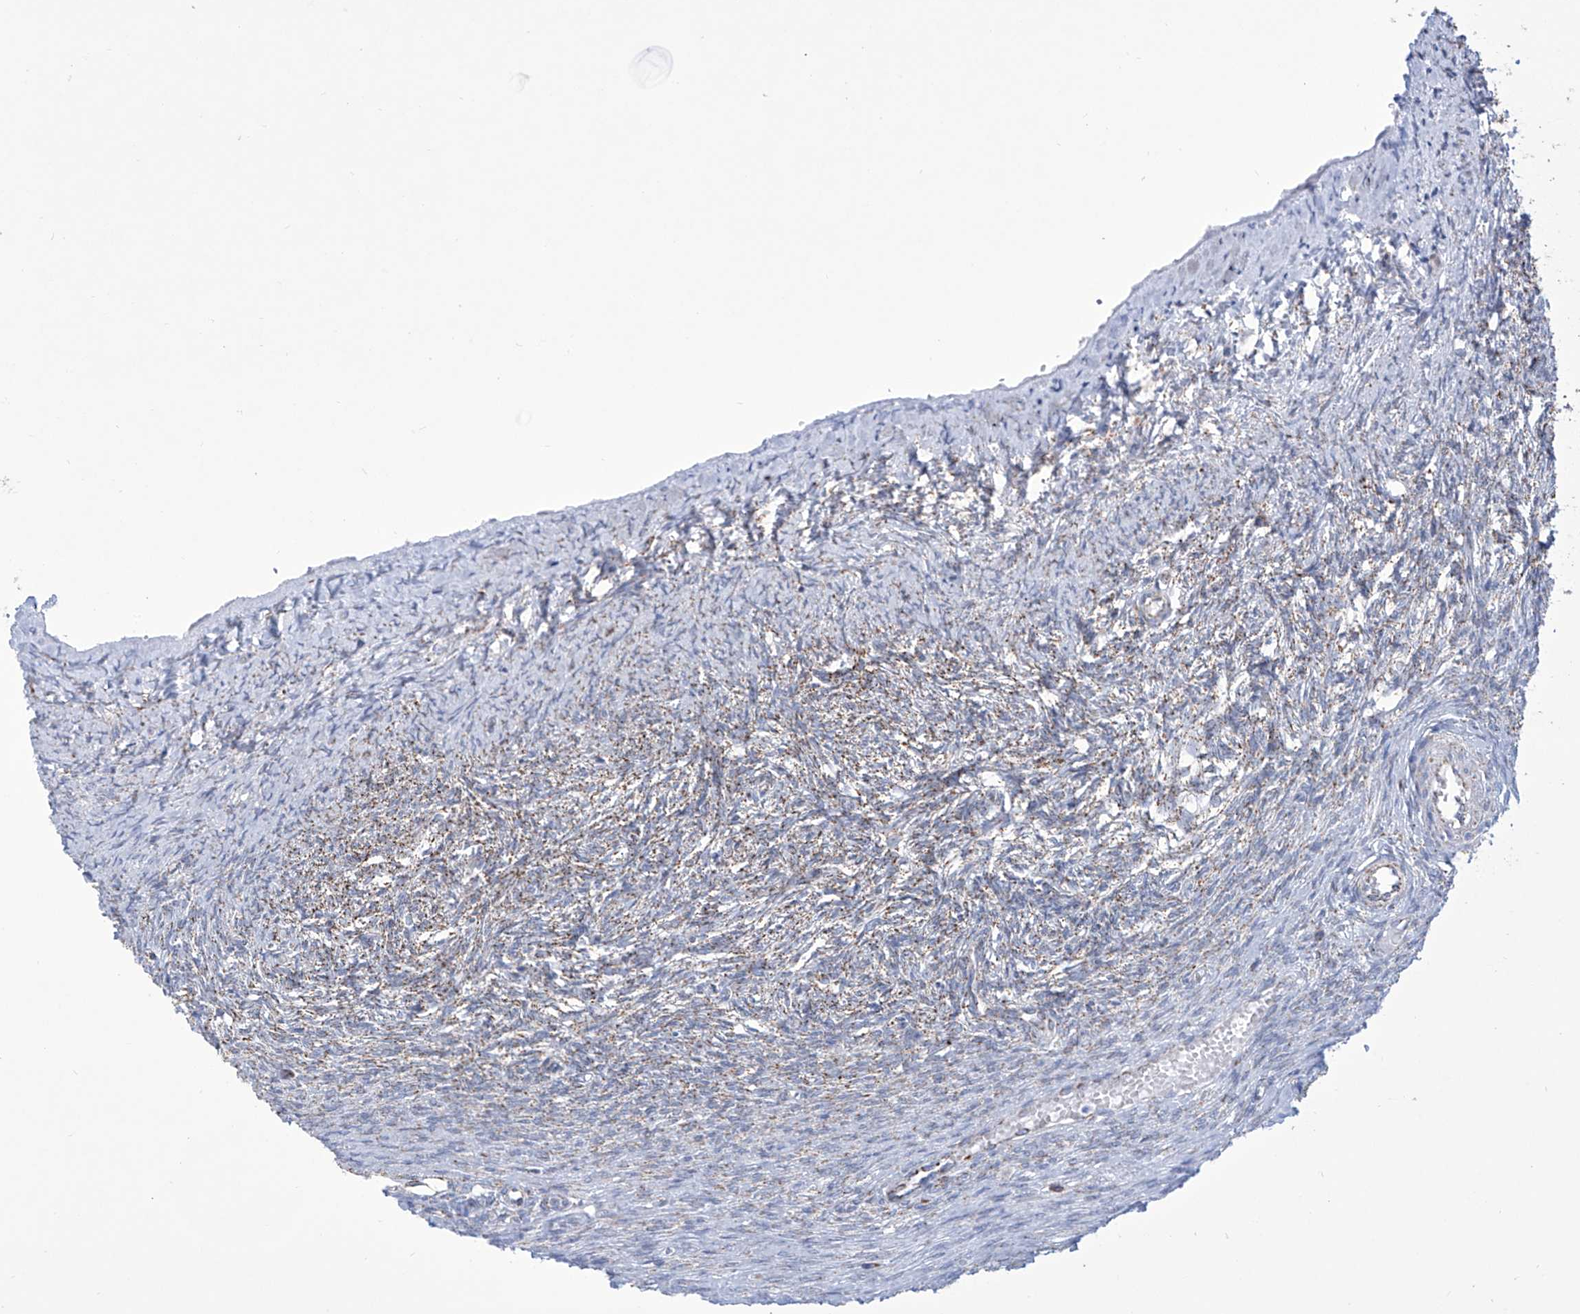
{"staining": {"intensity": "strong", "quantity": "25%-75%", "location": "cytoplasmic/membranous"}, "tissue": "ovary", "cell_type": "Follicle cells", "image_type": "normal", "snomed": [{"axis": "morphology", "description": "Adenocarcinoma, NOS"}, {"axis": "topography", "description": "Endometrium"}], "caption": "Immunohistochemical staining of normal ovary exhibits high levels of strong cytoplasmic/membranous expression in about 25%-75% of follicle cells.", "gene": "ALDH6A1", "patient": {"sex": "female", "age": 32}}